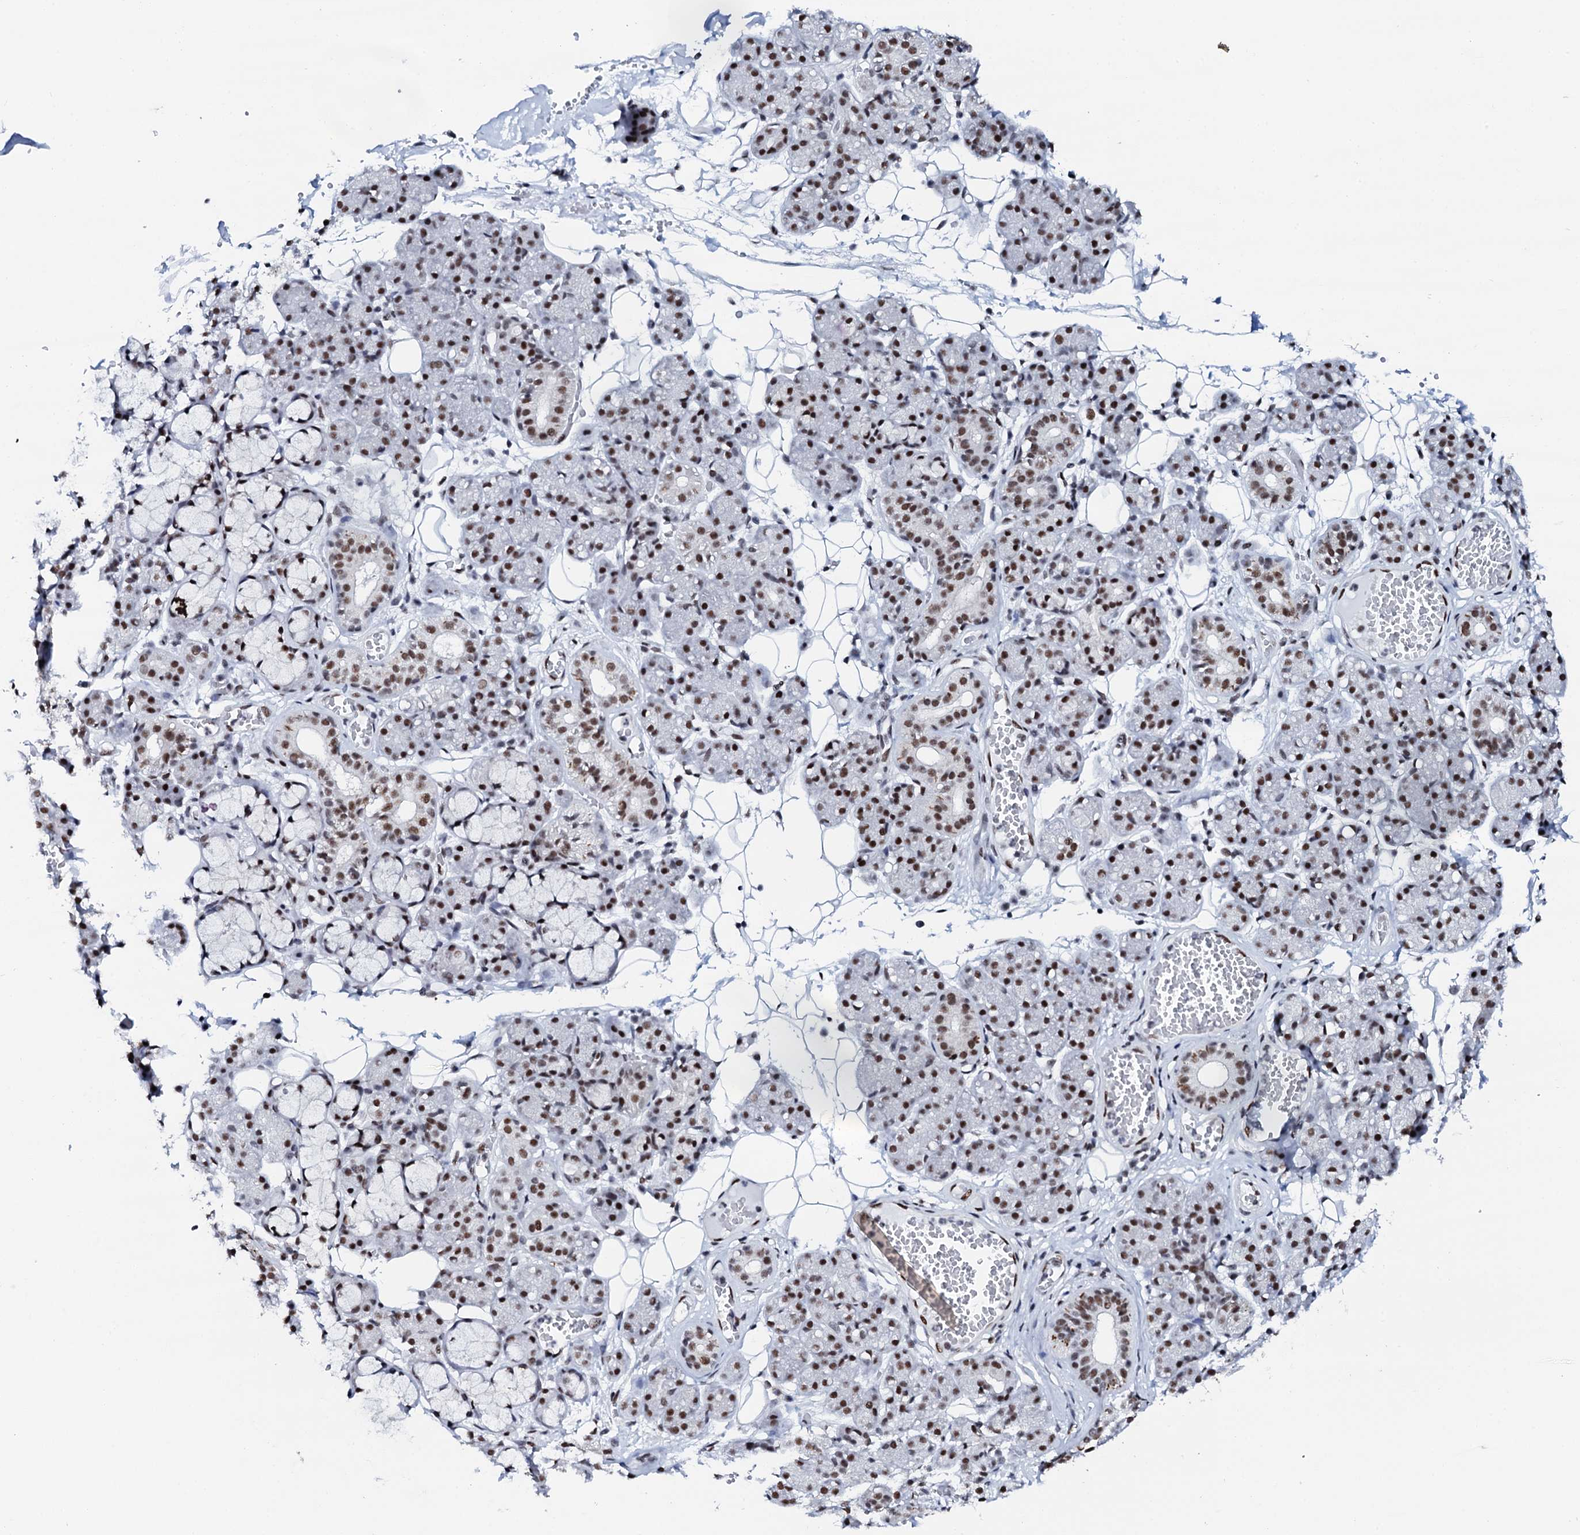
{"staining": {"intensity": "moderate", "quantity": "25%-75%", "location": "nuclear"}, "tissue": "salivary gland", "cell_type": "Glandular cells", "image_type": "normal", "snomed": [{"axis": "morphology", "description": "Normal tissue, NOS"}, {"axis": "topography", "description": "Salivary gland"}], "caption": "Normal salivary gland displays moderate nuclear expression in approximately 25%-75% of glandular cells (DAB (3,3'-diaminobenzidine) IHC, brown staining for protein, blue staining for nuclei)..", "gene": "NKAPD1", "patient": {"sex": "male", "age": 63}}